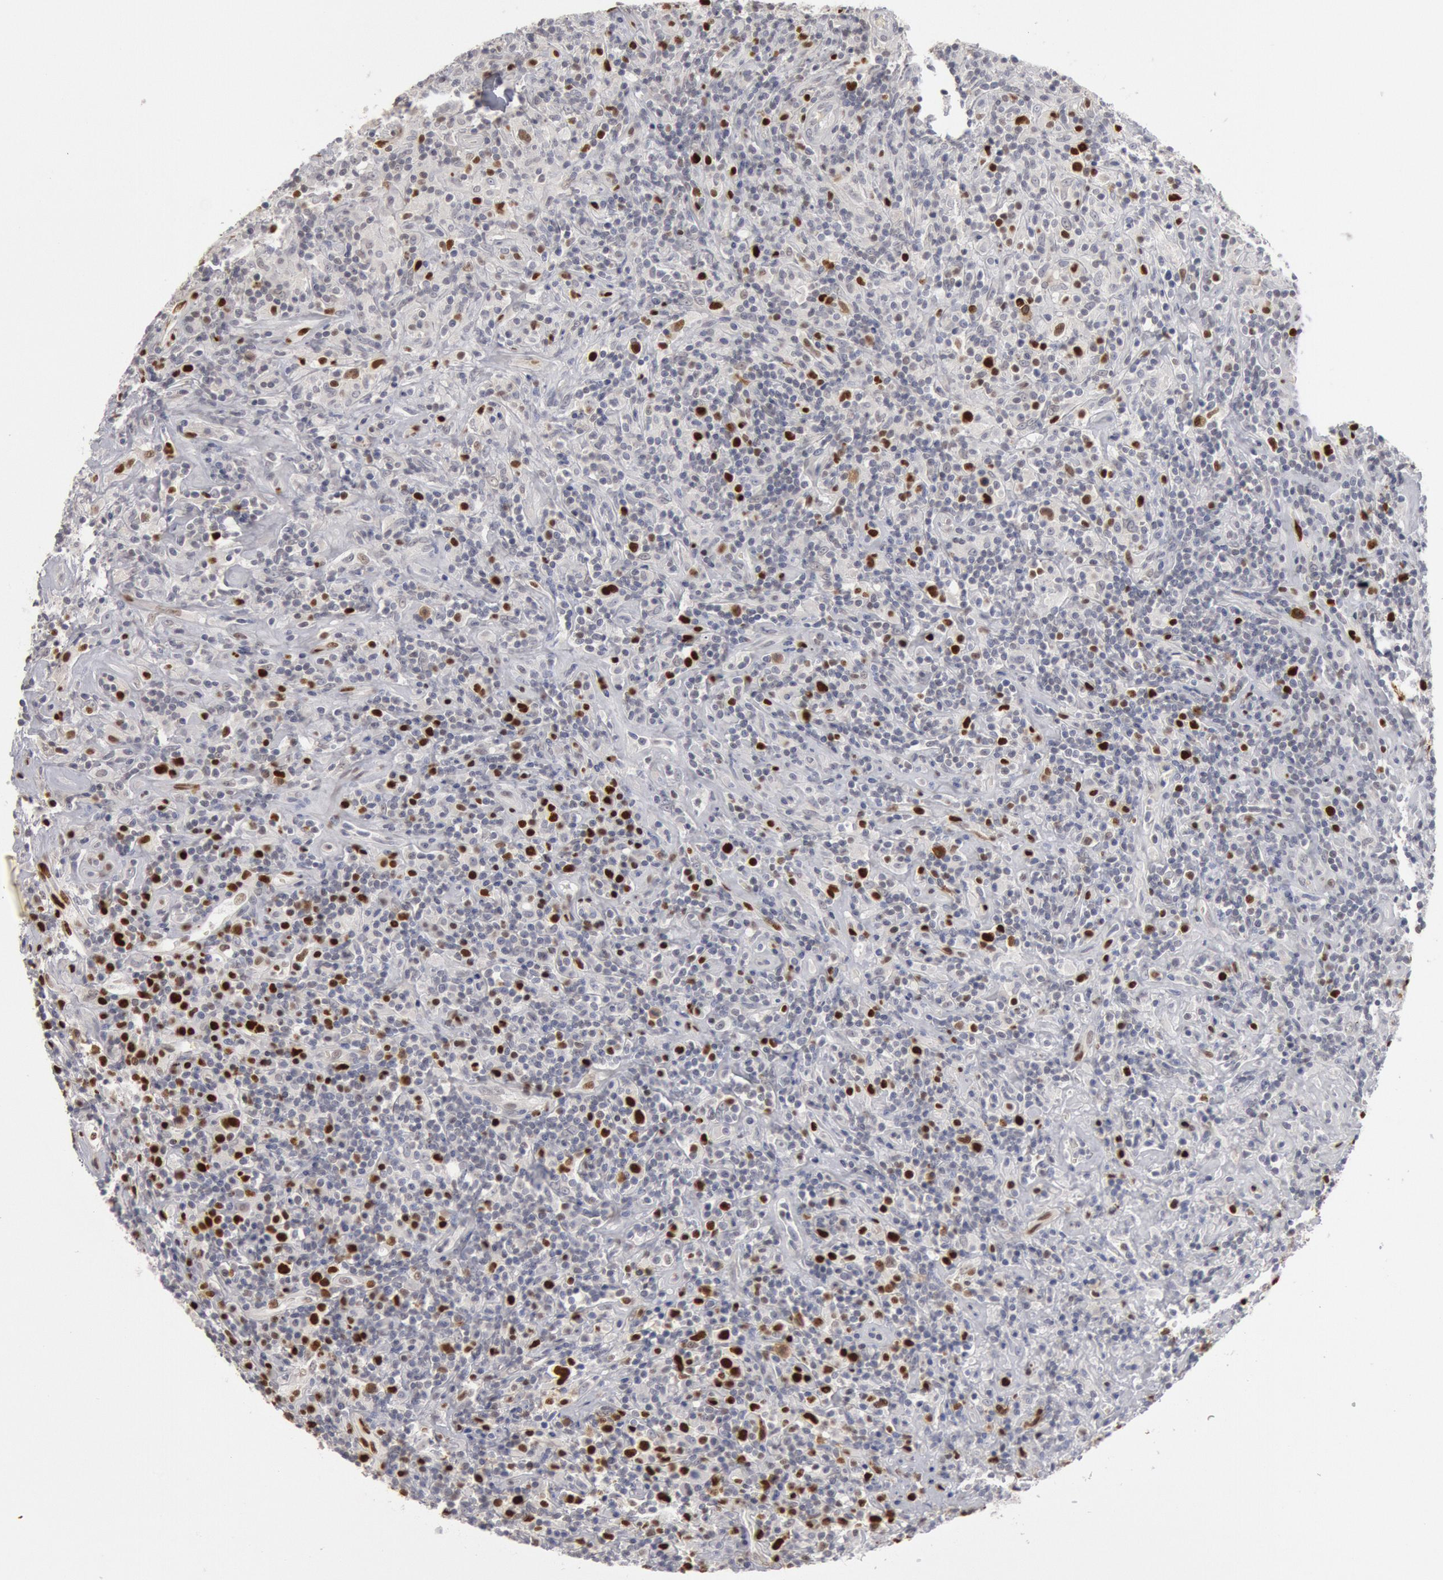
{"staining": {"intensity": "strong", "quantity": "25%-75%", "location": "nuclear"}, "tissue": "lymphoma", "cell_type": "Tumor cells", "image_type": "cancer", "snomed": [{"axis": "morphology", "description": "Hodgkin's disease, NOS"}, {"axis": "topography", "description": "Lymph node"}], "caption": "Immunohistochemical staining of human Hodgkin's disease shows high levels of strong nuclear protein staining in approximately 25%-75% of tumor cells.", "gene": "WDHD1", "patient": {"sex": "male", "age": 46}}